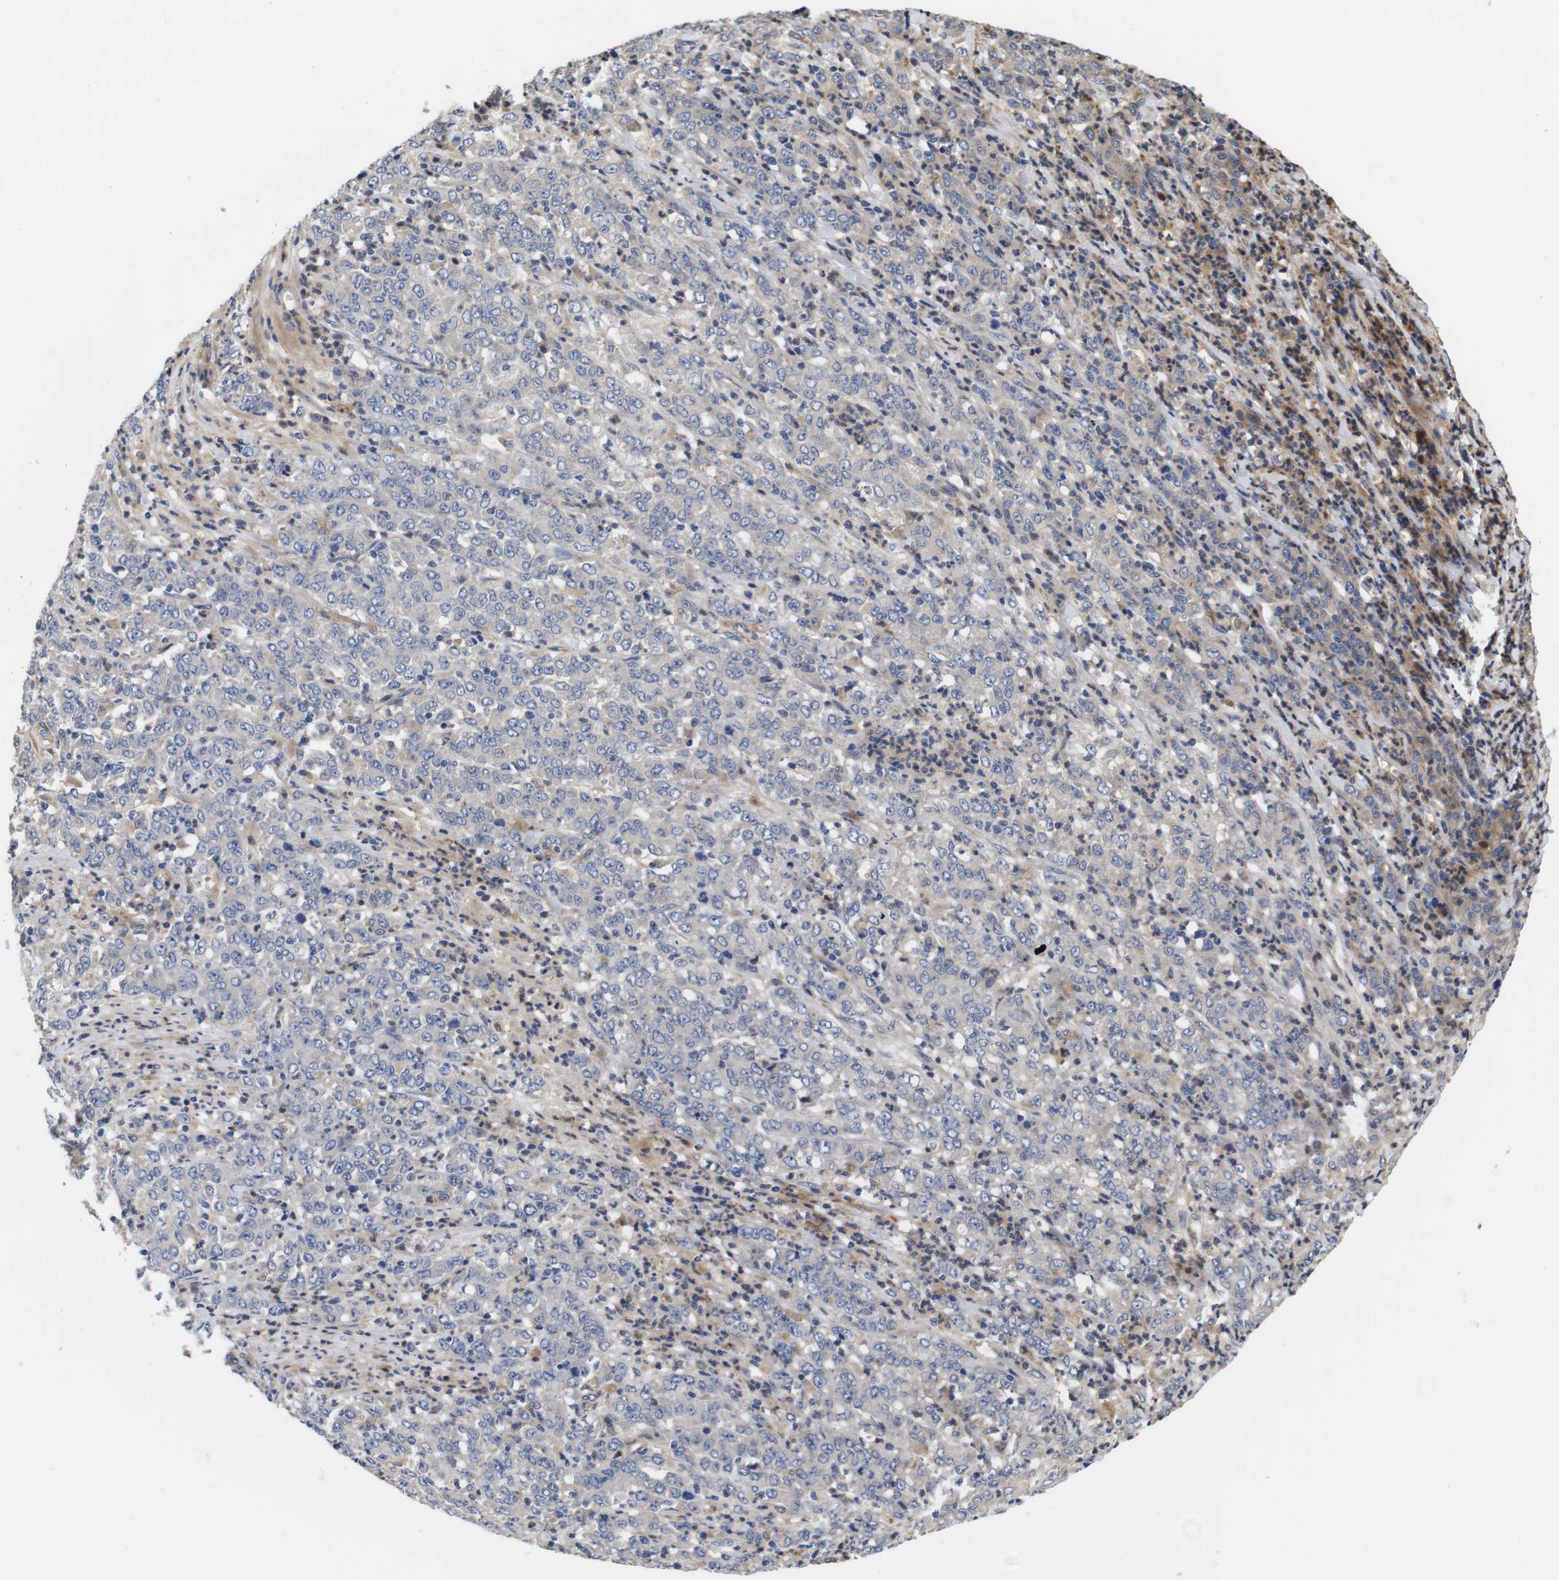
{"staining": {"intensity": "negative", "quantity": "none", "location": "none"}, "tissue": "stomach cancer", "cell_type": "Tumor cells", "image_type": "cancer", "snomed": [{"axis": "morphology", "description": "Adenocarcinoma, NOS"}, {"axis": "topography", "description": "Stomach, lower"}], "caption": "A high-resolution image shows immunohistochemistry (IHC) staining of stomach cancer (adenocarcinoma), which exhibits no significant expression in tumor cells. (Stains: DAB immunohistochemistry (IHC) with hematoxylin counter stain, Microscopy: brightfield microscopy at high magnification).", "gene": "SPRY3", "patient": {"sex": "female", "age": 71}}